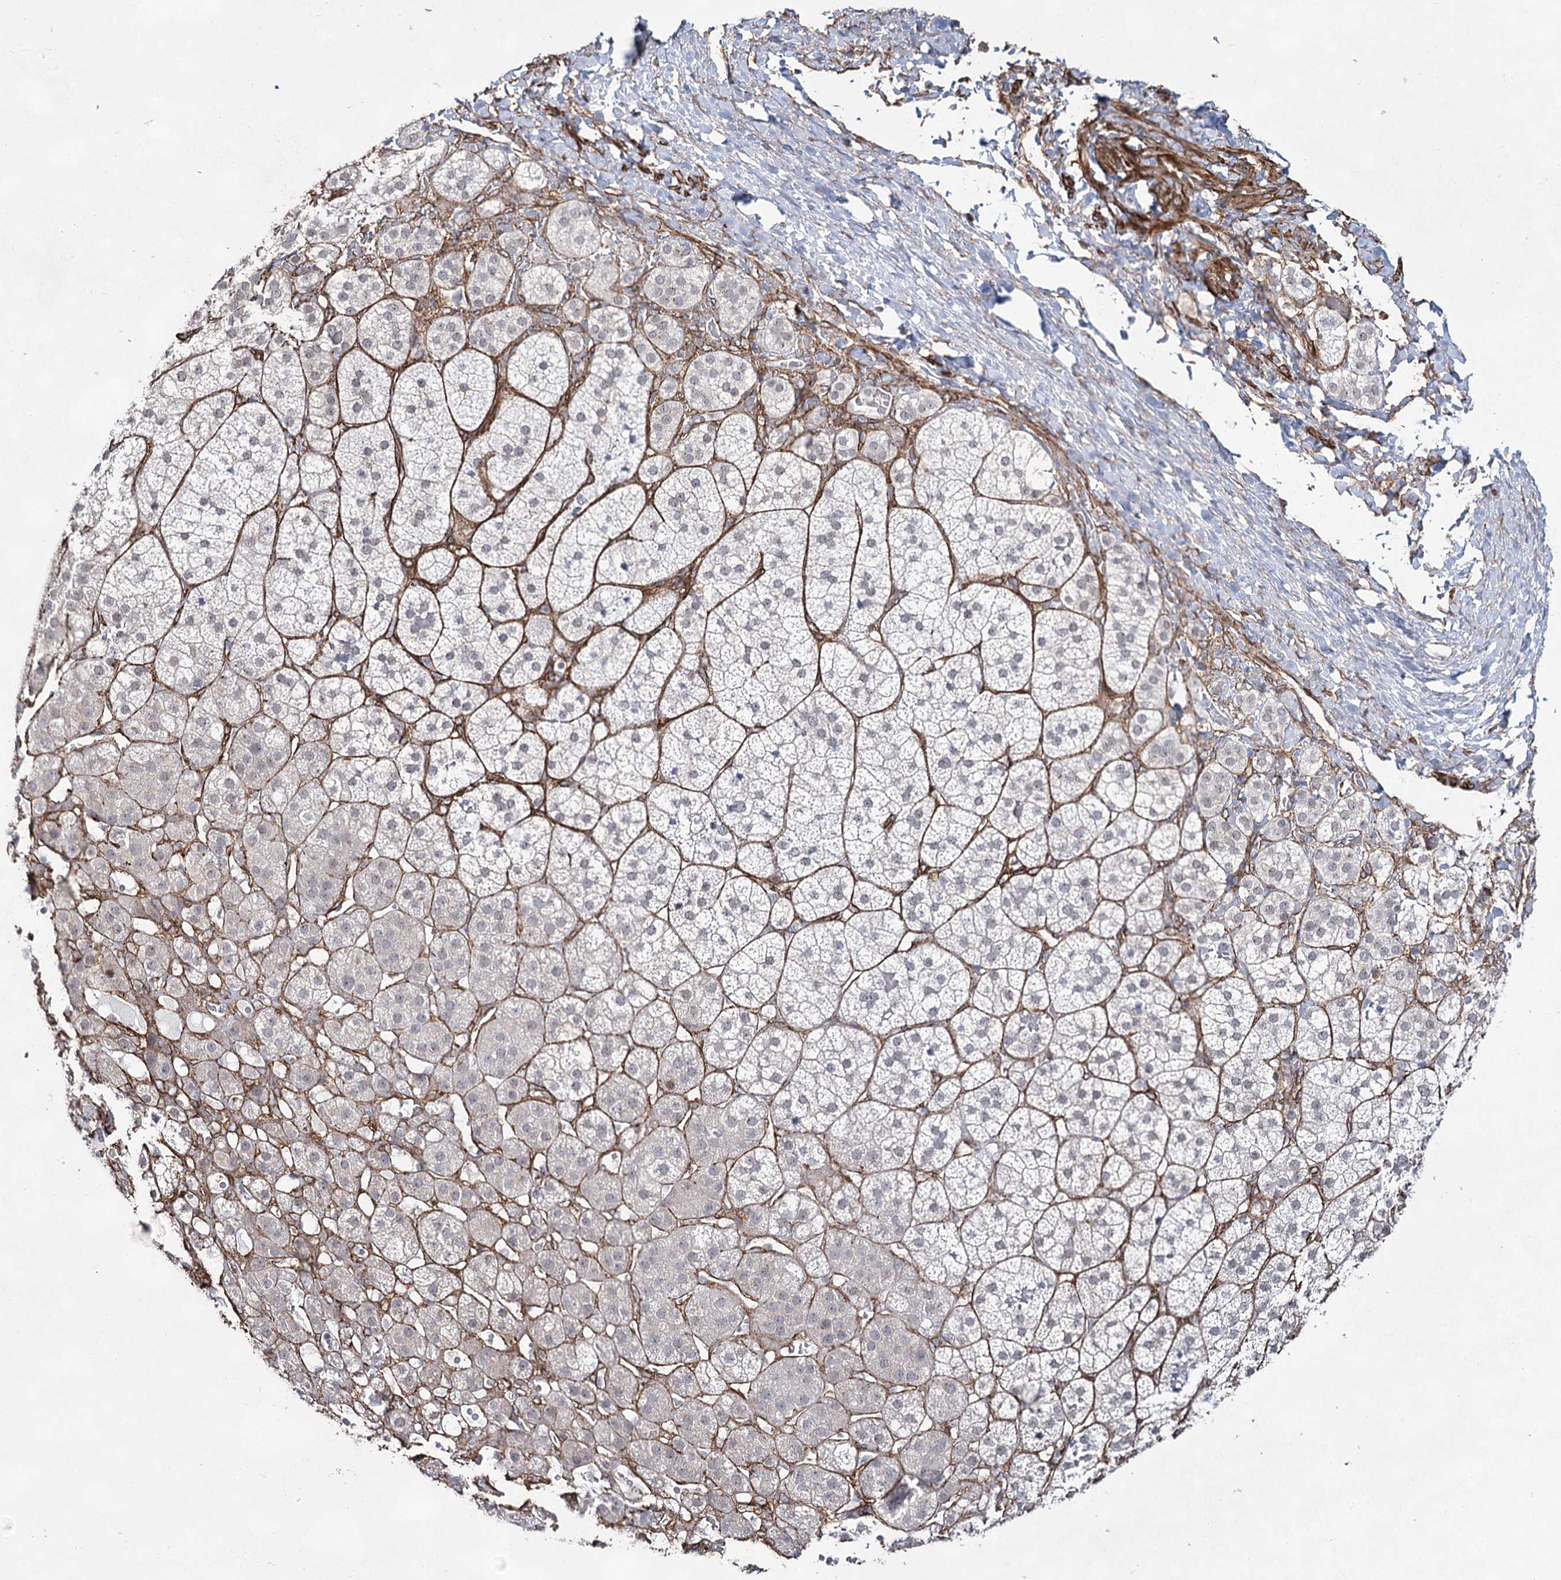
{"staining": {"intensity": "negative", "quantity": "none", "location": "none"}, "tissue": "adrenal gland", "cell_type": "Glandular cells", "image_type": "normal", "snomed": [{"axis": "morphology", "description": "Normal tissue, NOS"}, {"axis": "topography", "description": "Adrenal gland"}], "caption": "Immunohistochemical staining of unremarkable human adrenal gland demonstrates no significant expression in glandular cells. (DAB immunohistochemistry (IHC) with hematoxylin counter stain).", "gene": "CWF19L1", "patient": {"sex": "female", "age": 44}}